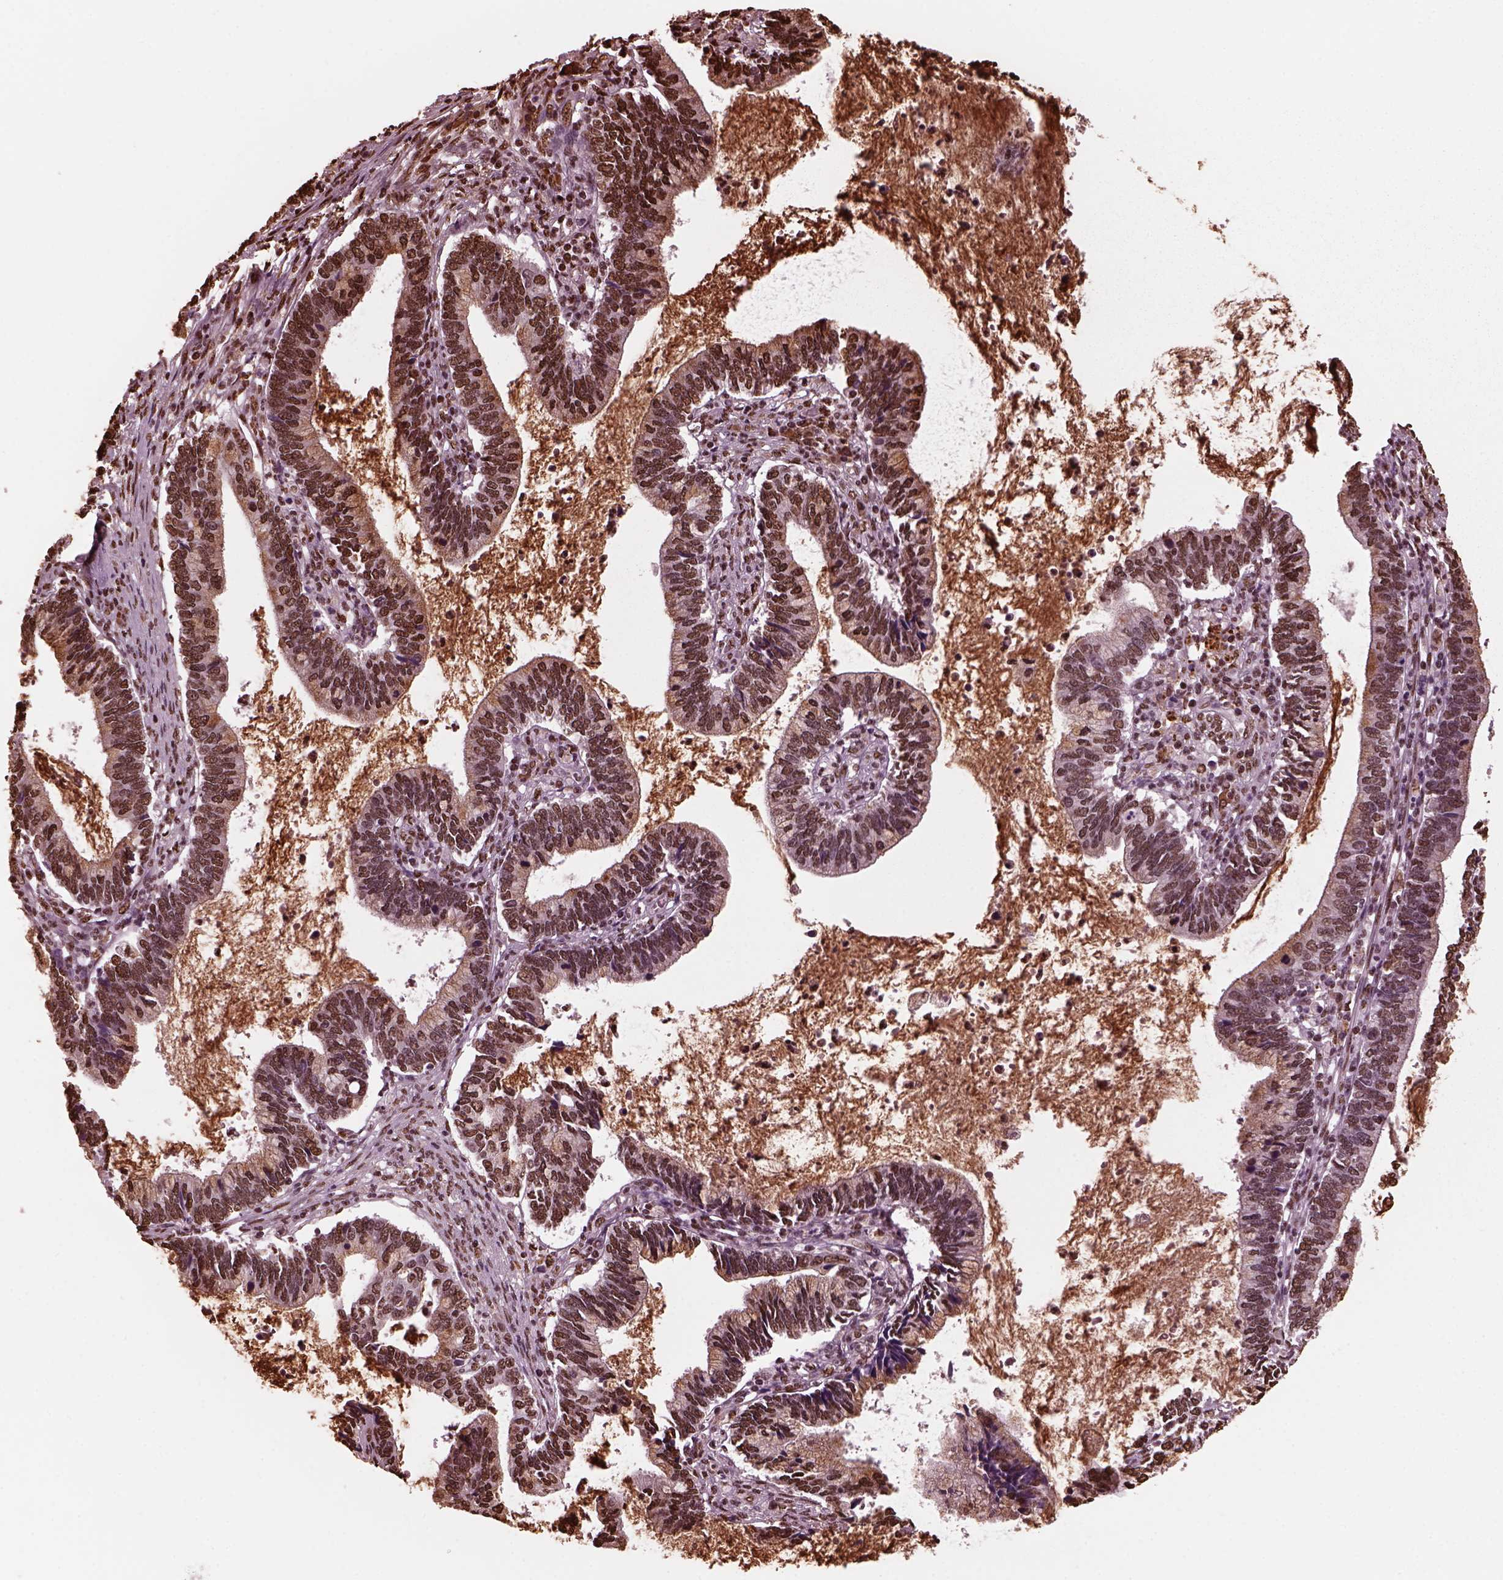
{"staining": {"intensity": "strong", "quantity": ">75%", "location": "nuclear"}, "tissue": "cervical cancer", "cell_type": "Tumor cells", "image_type": "cancer", "snomed": [{"axis": "morphology", "description": "Adenocarcinoma, NOS"}, {"axis": "topography", "description": "Cervix"}], "caption": "The photomicrograph demonstrates a brown stain indicating the presence of a protein in the nuclear of tumor cells in cervical cancer (adenocarcinoma).", "gene": "NSD1", "patient": {"sex": "female", "age": 42}}